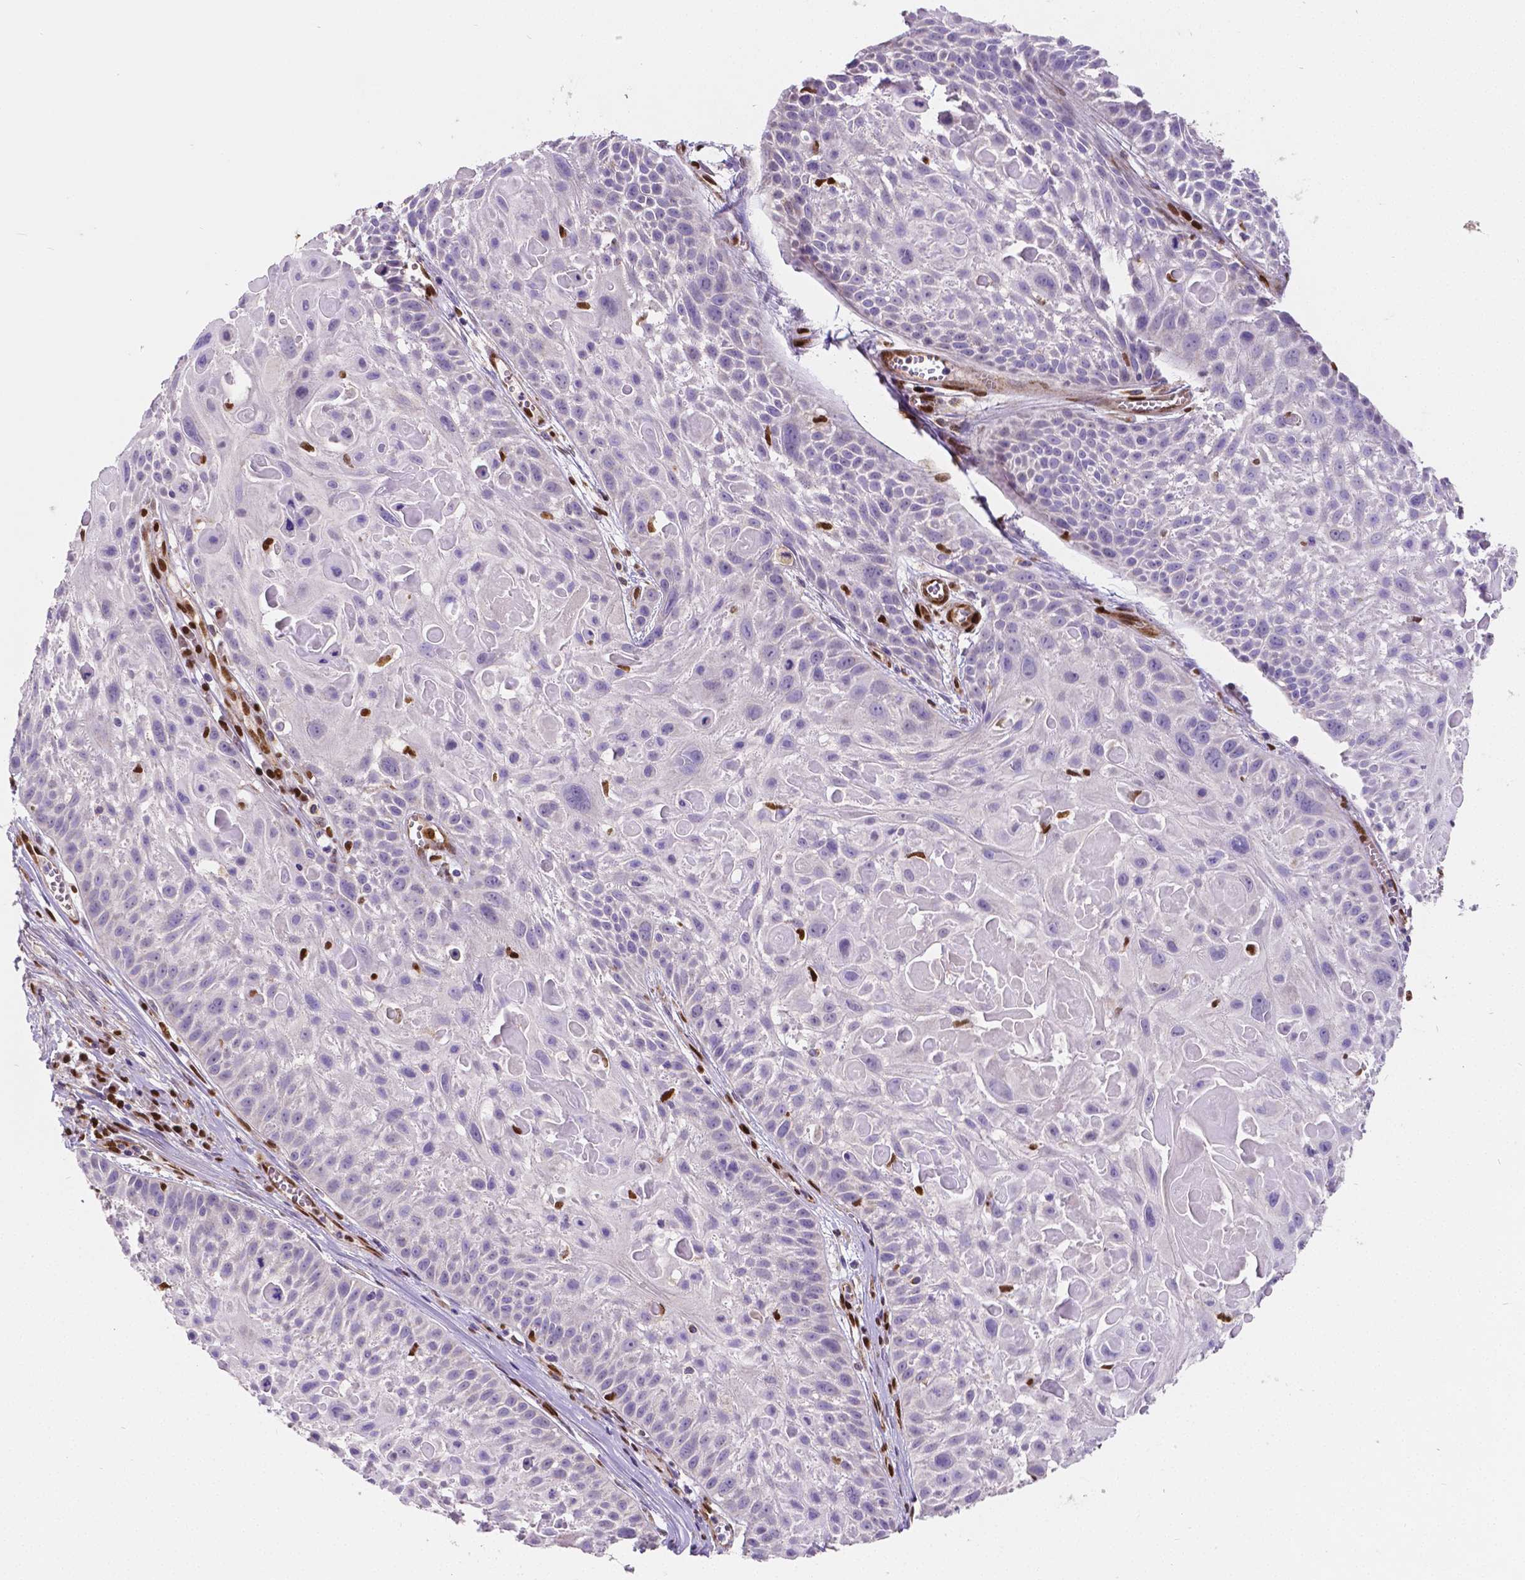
{"staining": {"intensity": "negative", "quantity": "none", "location": "none"}, "tissue": "skin cancer", "cell_type": "Tumor cells", "image_type": "cancer", "snomed": [{"axis": "morphology", "description": "Squamous cell carcinoma, NOS"}, {"axis": "topography", "description": "Skin"}, {"axis": "topography", "description": "Anal"}], "caption": "Human squamous cell carcinoma (skin) stained for a protein using immunohistochemistry (IHC) shows no staining in tumor cells.", "gene": "MEF2C", "patient": {"sex": "female", "age": 75}}